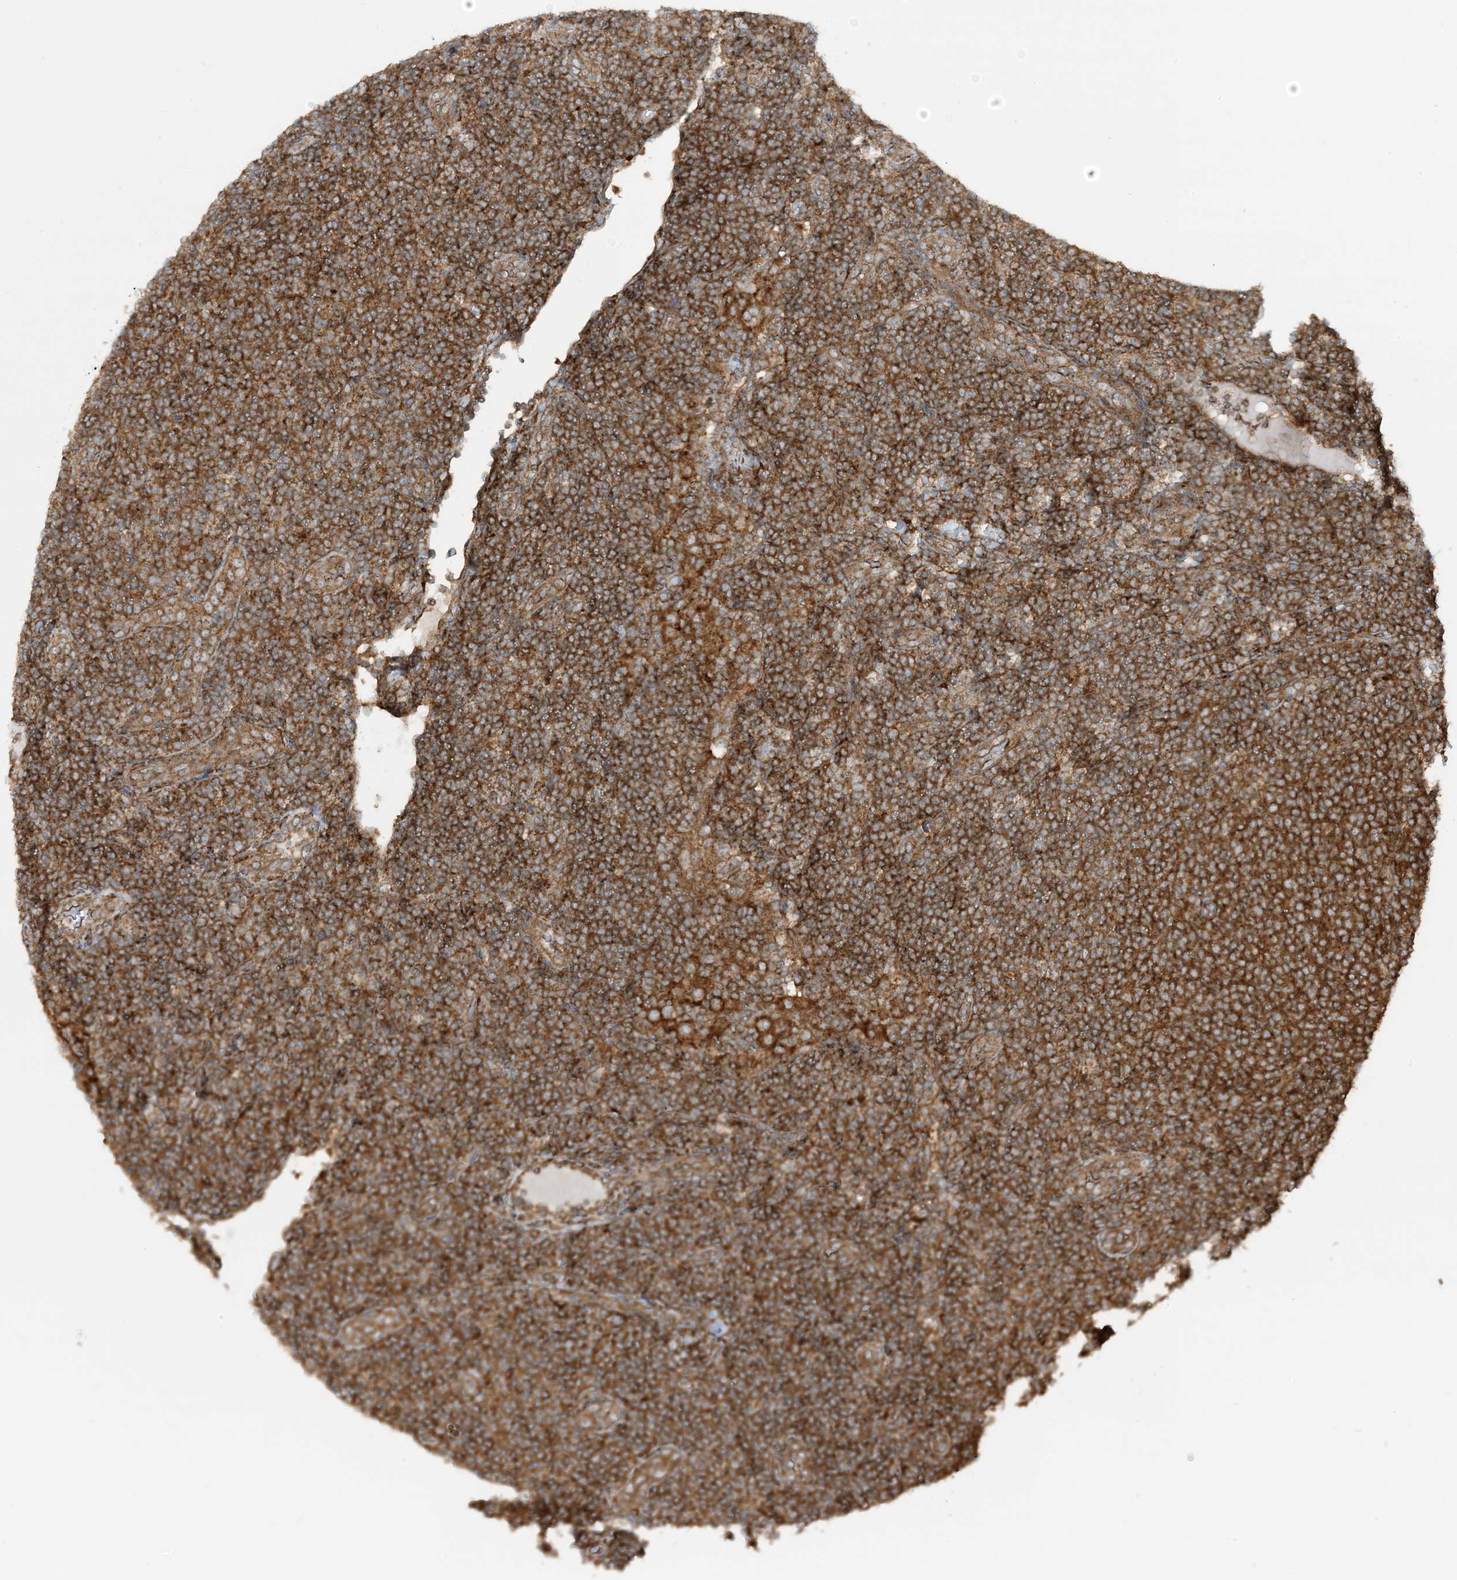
{"staining": {"intensity": "strong", "quantity": ">75%", "location": "cytoplasmic/membranous"}, "tissue": "lymphoma", "cell_type": "Tumor cells", "image_type": "cancer", "snomed": [{"axis": "morphology", "description": "Malignant lymphoma, non-Hodgkin's type, Low grade"}, {"axis": "topography", "description": "Lymph node"}], "caption": "Malignant lymphoma, non-Hodgkin's type (low-grade) stained for a protein (brown) demonstrates strong cytoplasmic/membranous positive expression in about >75% of tumor cells.", "gene": "STAM2", "patient": {"sex": "male", "age": 66}}